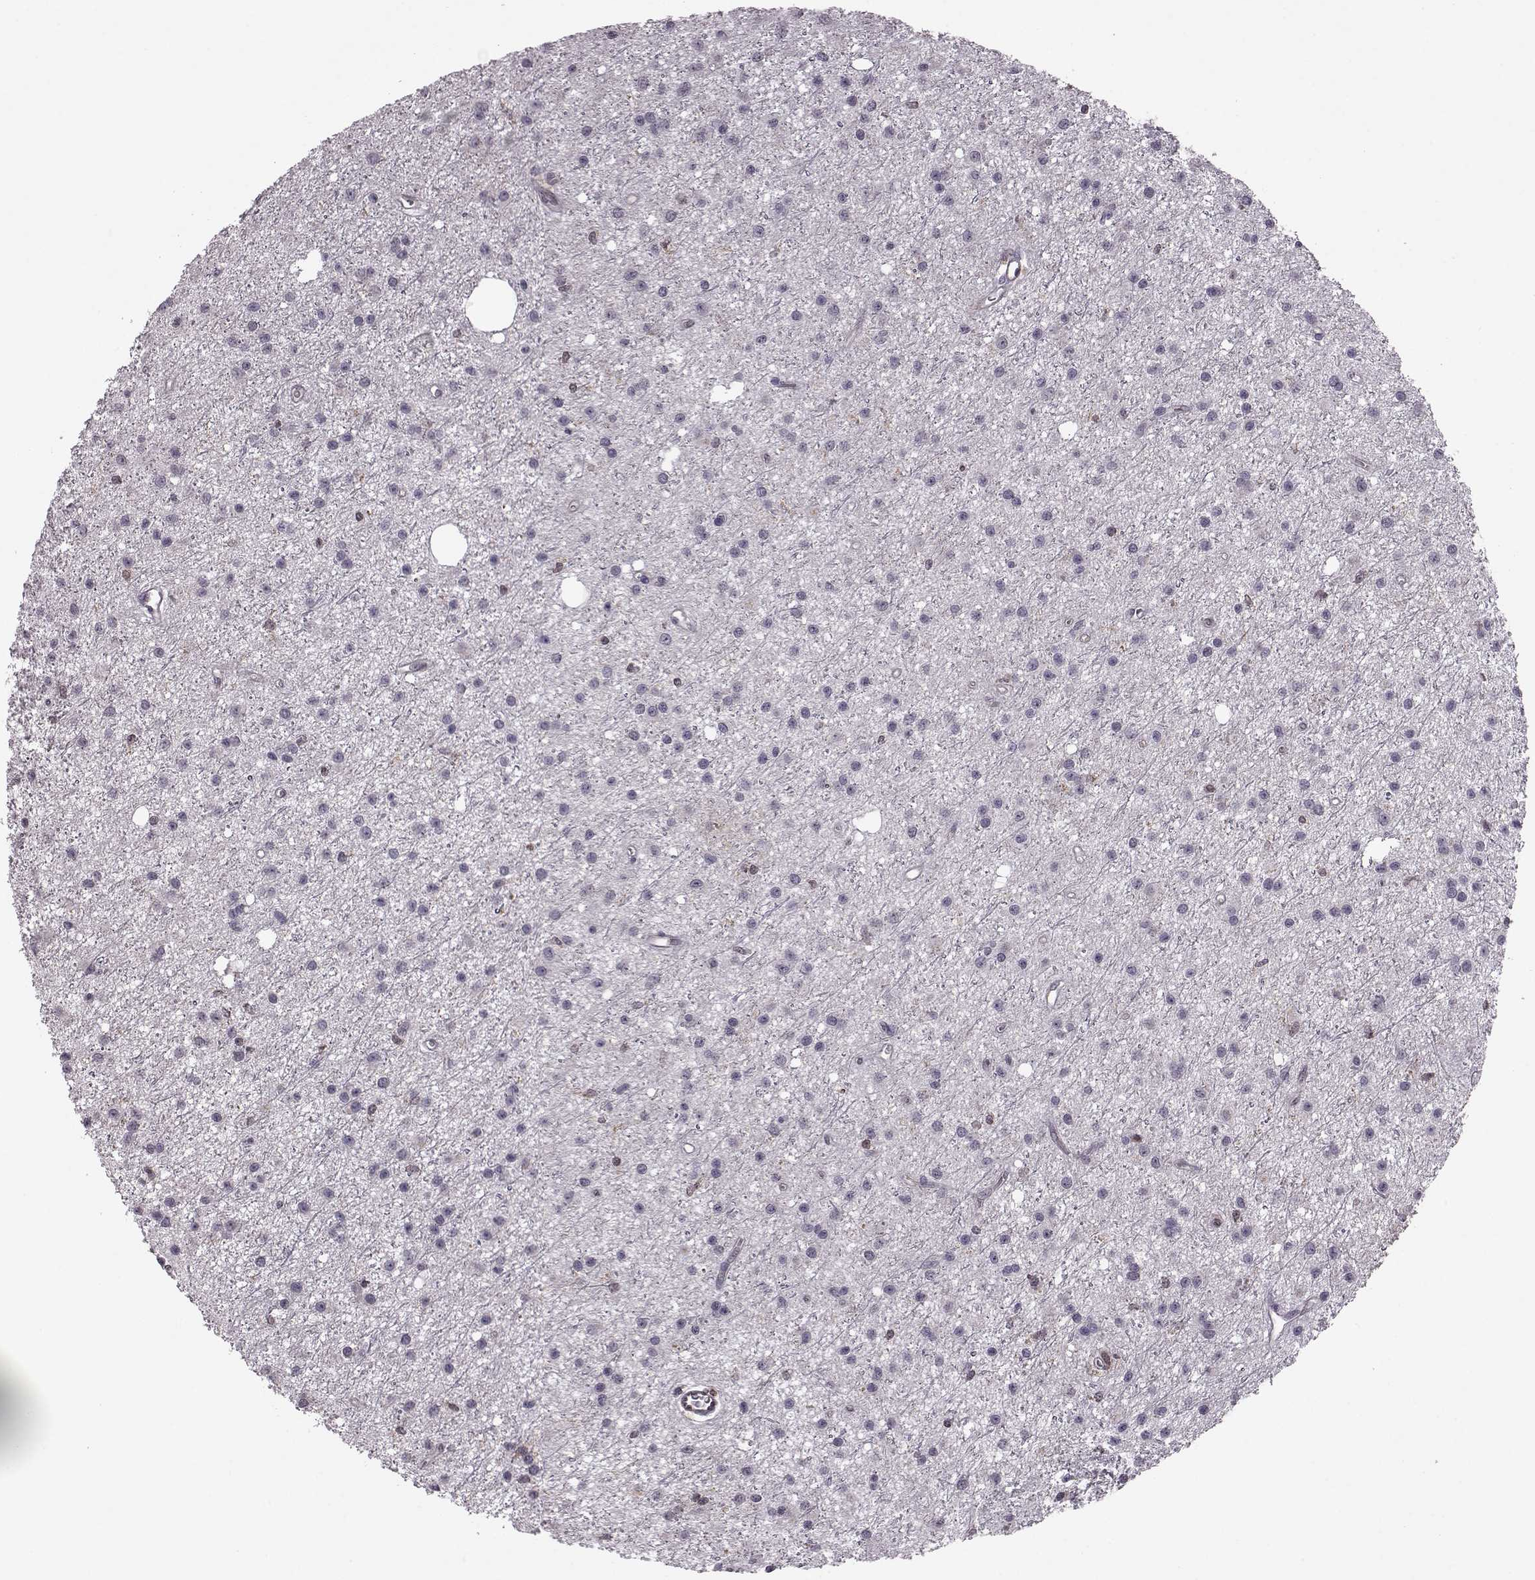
{"staining": {"intensity": "negative", "quantity": "none", "location": "none"}, "tissue": "glioma", "cell_type": "Tumor cells", "image_type": "cancer", "snomed": [{"axis": "morphology", "description": "Glioma, malignant, Low grade"}, {"axis": "topography", "description": "Brain"}], "caption": "Histopathology image shows no significant protein positivity in tumor cells of glioma.", "gene": "CDC42SE1", "patient": {"sex": "male", "age": 27}}